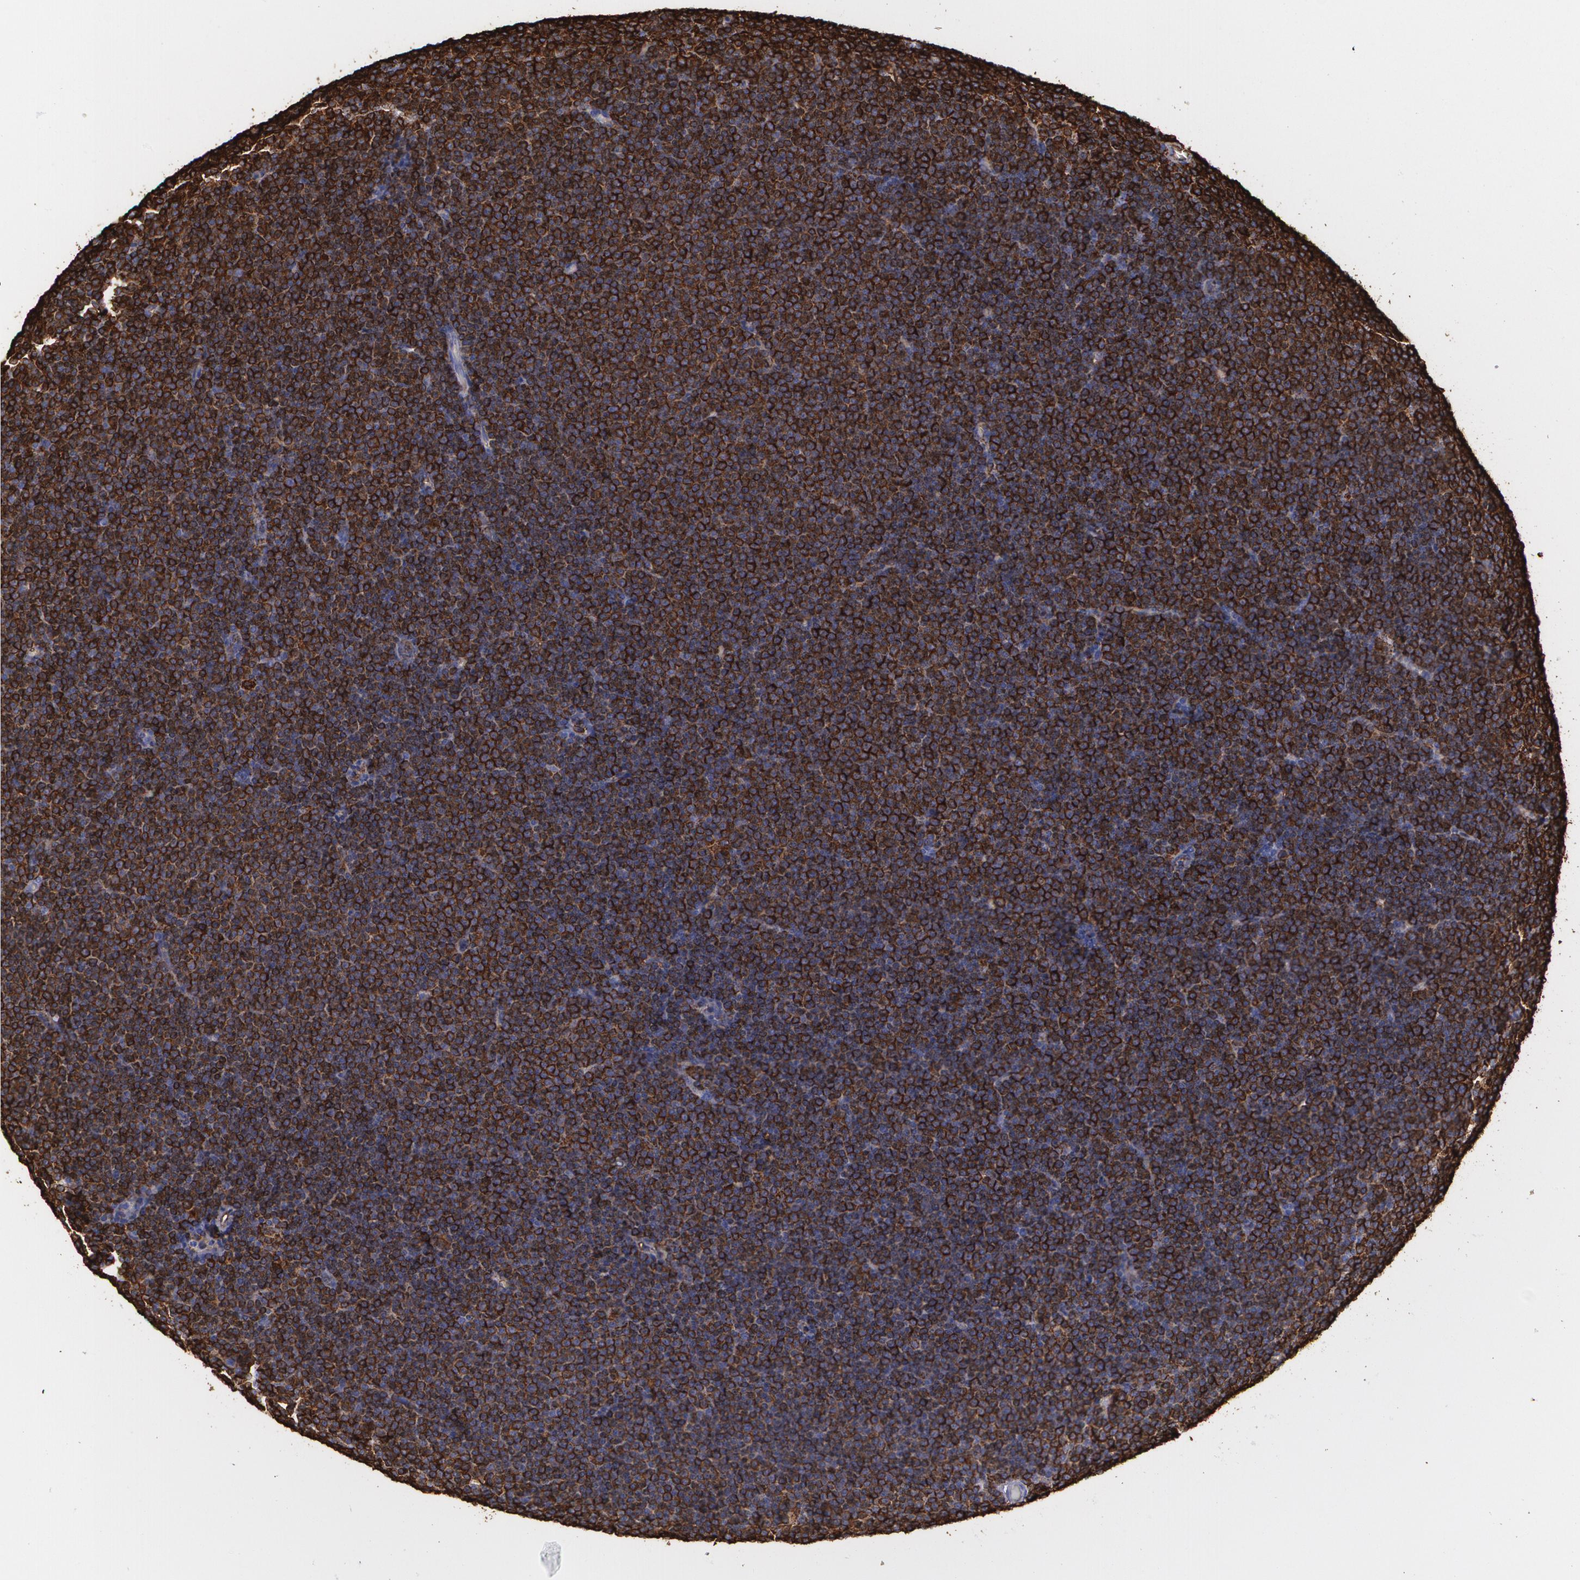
{"staining": {"intensity": "strong", "quantity": ">75%", "location": "cytoplasmic/membranous"}, "tissue": "lymphoma", "cell_type": "Tumor cells", "image_type": "cancer", "snomed": [{"axis": "morphology", "description": "Malignant lymphoma, non-Hodgkin's type, Low grade"}, {"axis": "topography", "description": "Lymph node"}], "caption": "DAB immunohistochemical staining of human lymphoma shows strong cytoplasmic/membranous protein staining in about >75% of tumor cells.", "gene": "HLA-DRA", "patient": {"sex": "female", "age": 73}}